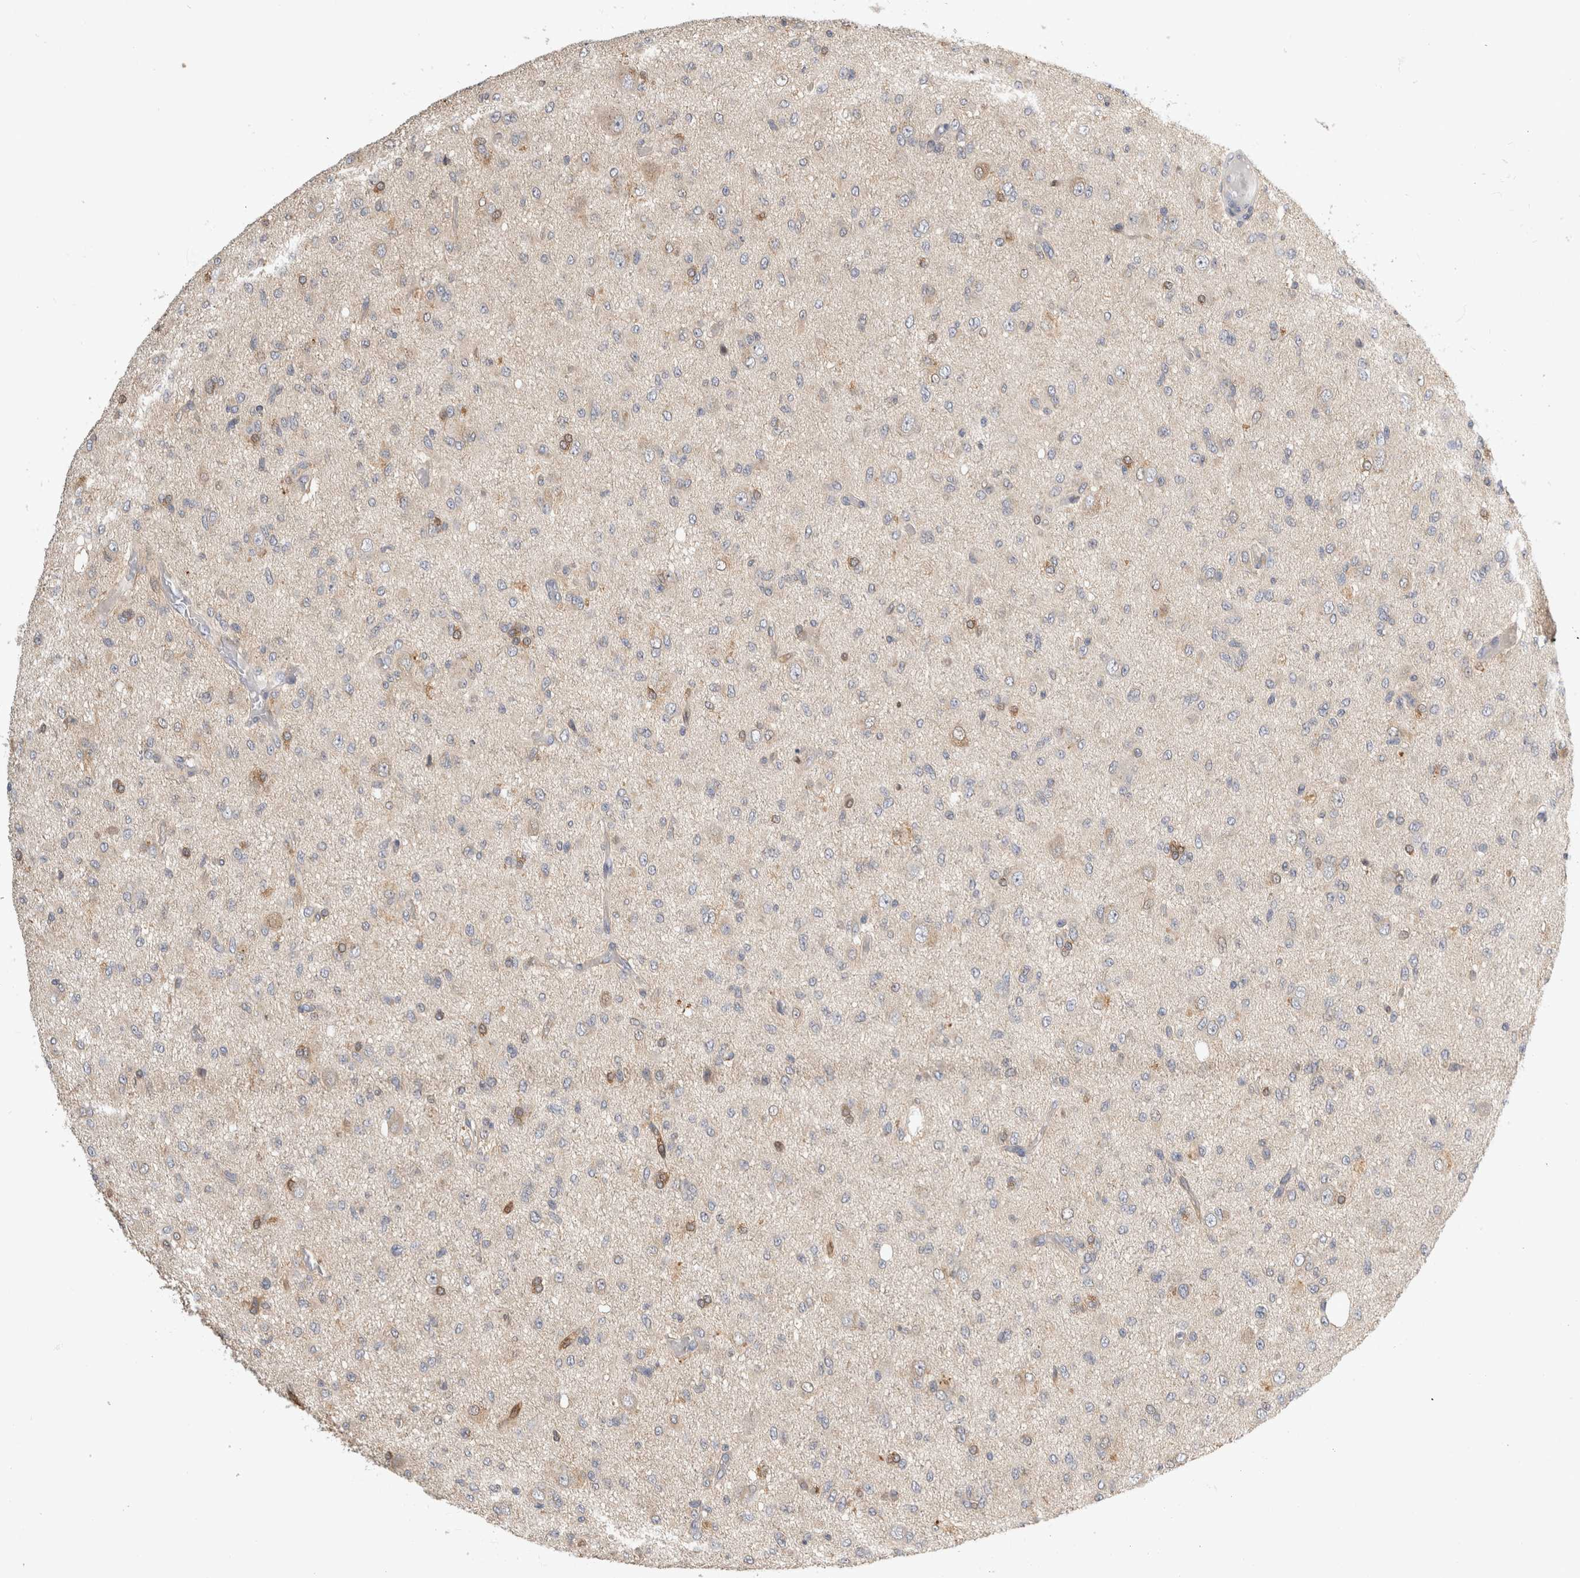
{"staining": {"intensity": "negative", "quantity": "none", "location": "none"}, "tissue": "glioma", "cell_type": "Tumor cells", "image_type": "cancer", "snomed": [{"axis": "morphology", "description": "Glioma, malignant, High grade"}, {"axis": "topography", "description": "Brain"}], "caption": "DAB (3,3'-diaminobenzidine) immunohistochemical staining of glioma reveals no significant positivity in tumor cells.", "gene": "PGM1", "patient": {"sex": "female", "age": 59}}